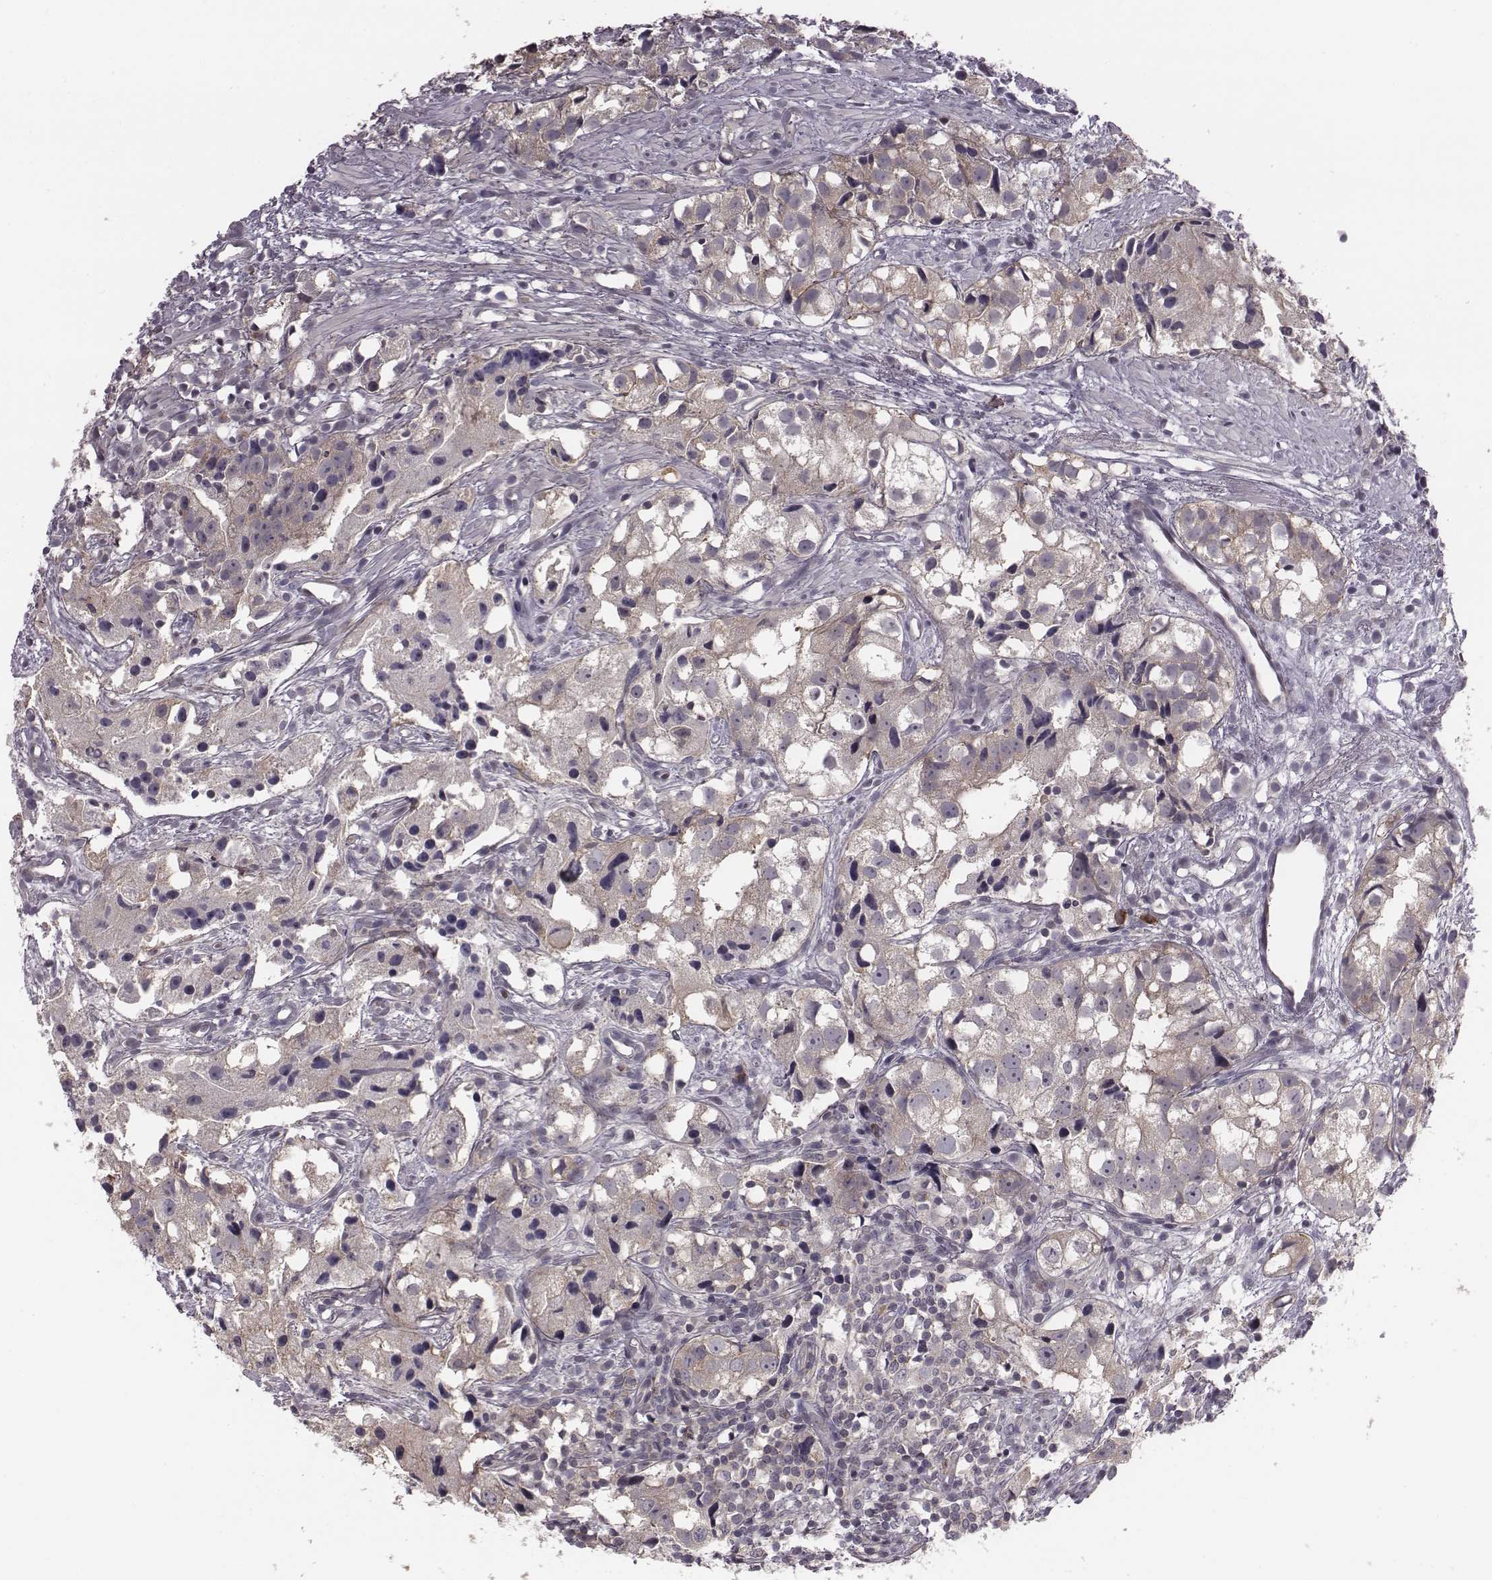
{"staining": {"intensity": "weak", "quantity": "<25%", "location": "cytoplasmic/membranous"}, "tissue": "prostate cancer", "cell_type": "Tumor cells", "image_type": "cancer", "snomed": [{"axis": "morphology", "description": "Adenocarcinoma, High grade"}, {"axis": "topography", "description": "Prostate"}], "caption": "The histopathology image shows no staining of tumor cells in prostate cancer.", "gene": "BICDL1", "patient": {"sex": "male", "age": 68}}